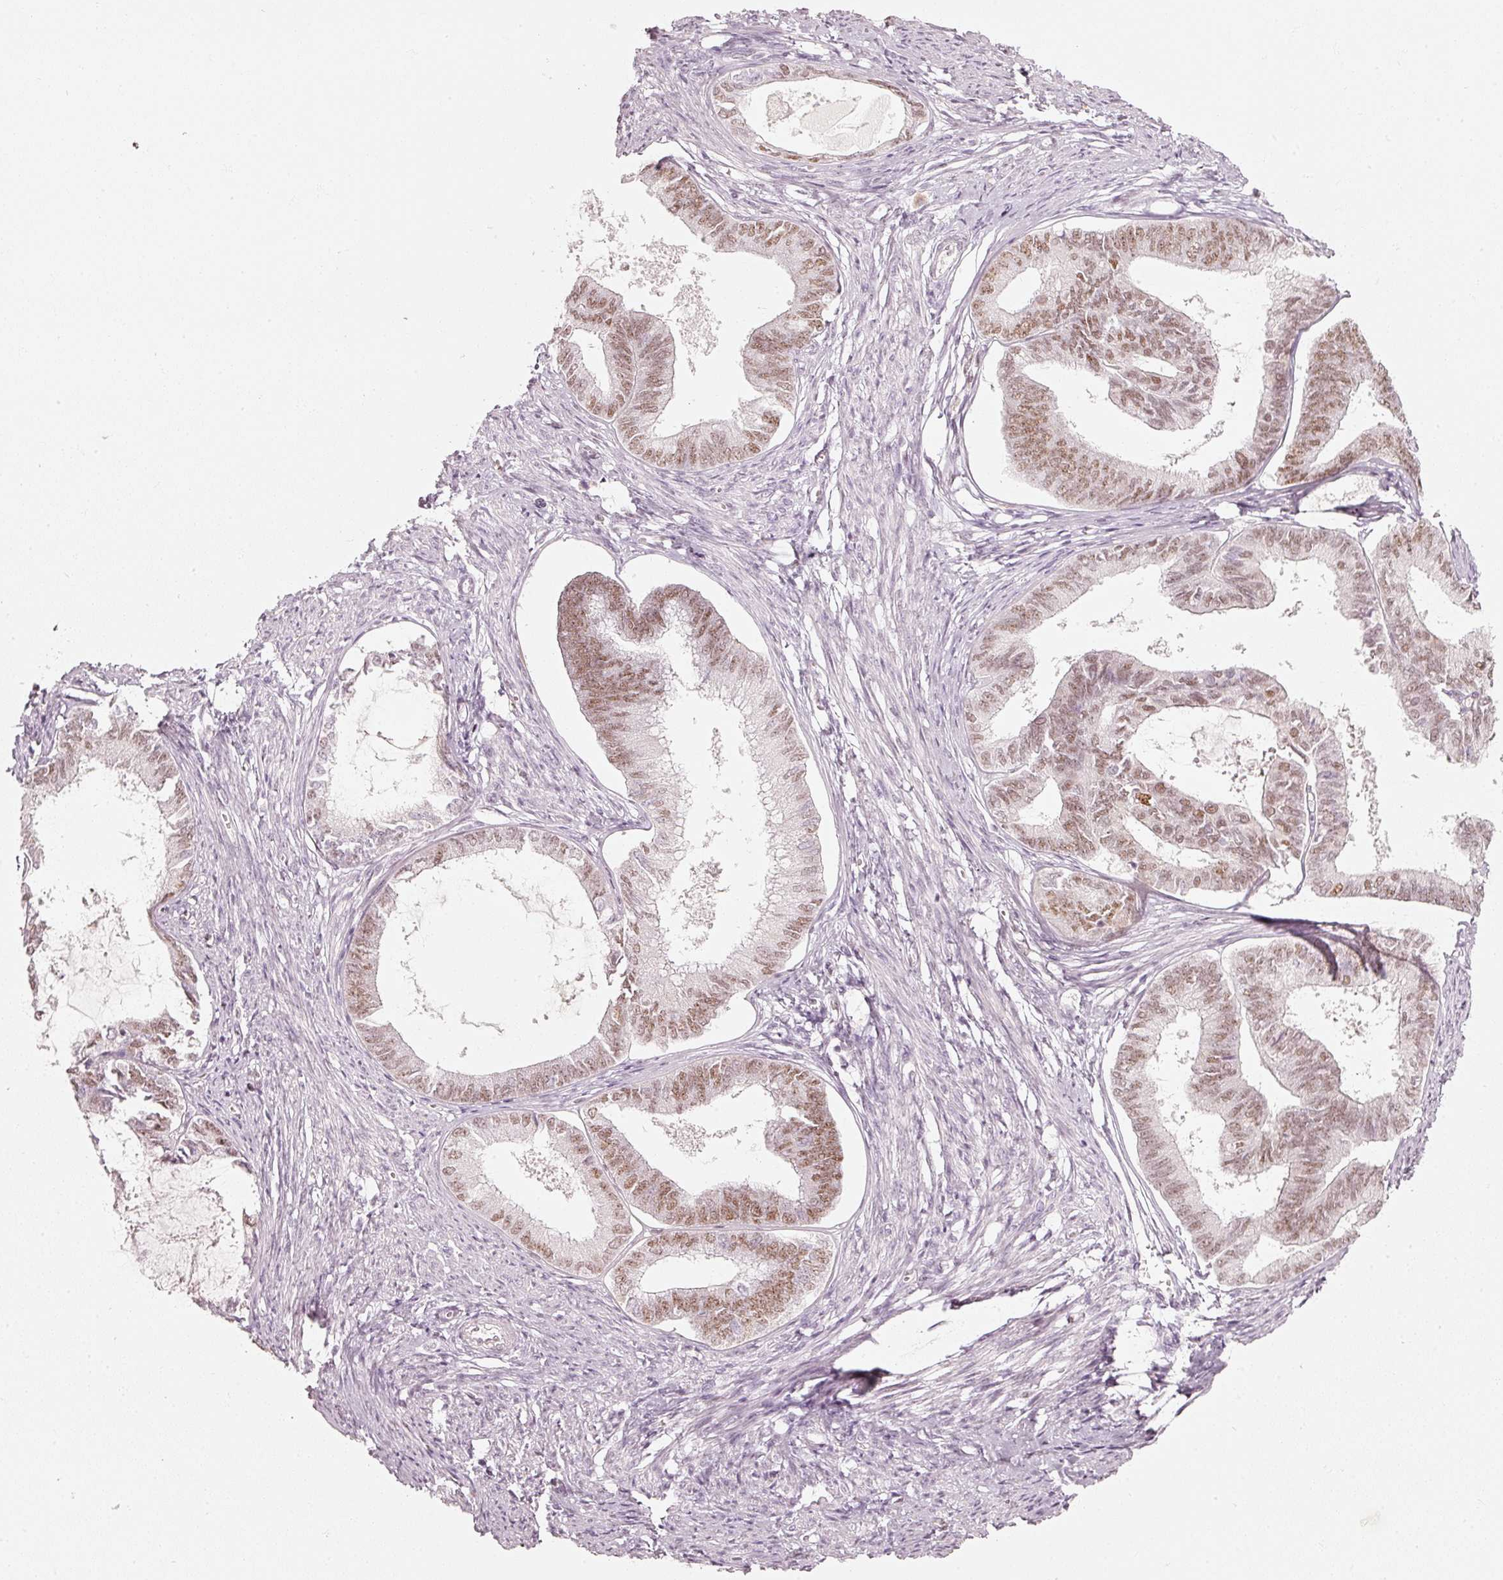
{"staining": {"intensity": "moderate", "quantity": "<25%", "location": "nuclear"}, "tissue": "endometrial cancer", "cell_type": "Tumor cells", "image_type": "cancer", "snomed": [{"axis": "morphology", "description": "Adenocarcinoma, NOS"}, {"axis": "topography", "description": "Endometrium"}], "caption": "An immunohistochemistry (IHC) histopathology image of tumor tissue is shown. Protein staining in brown labels moderate nuclear positivity in endometrial cancer within tumor cells.", "gene": "PPP1R10", "patient": {"sex": "female", "age": 86}}